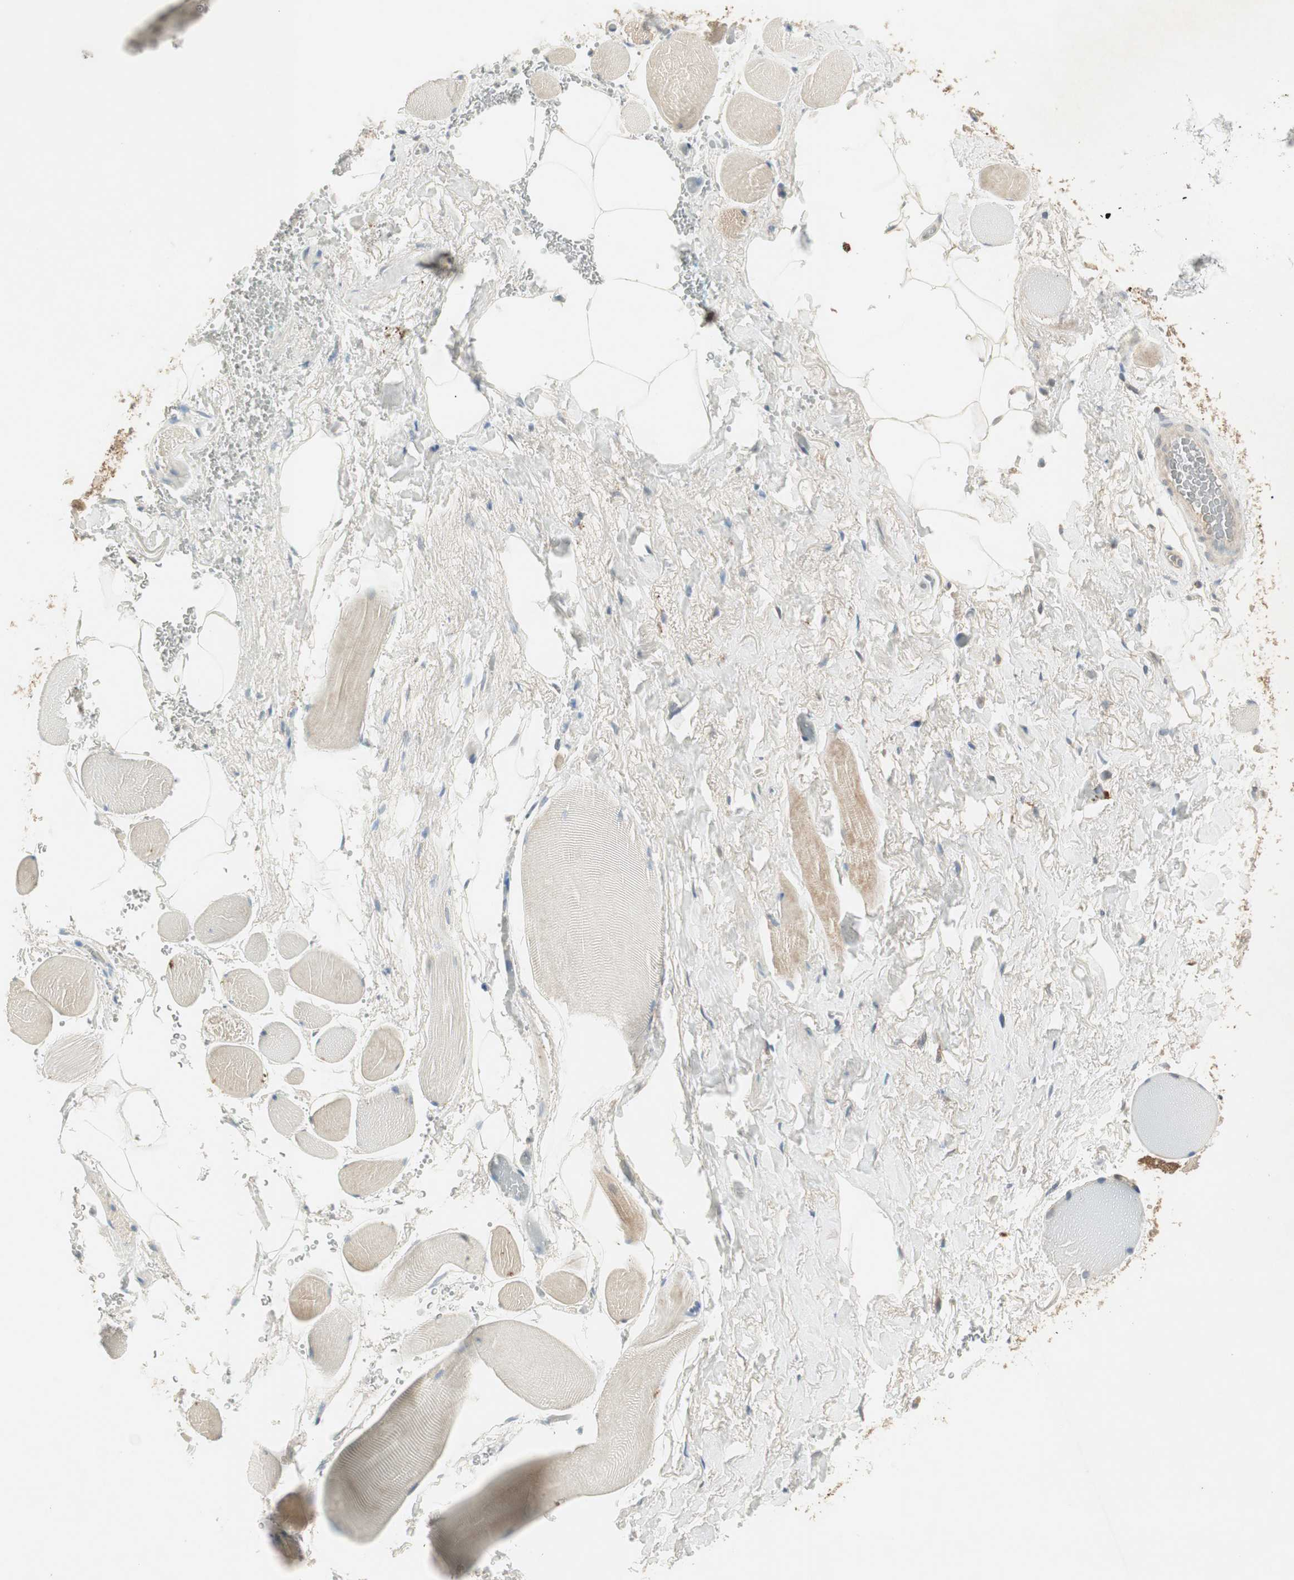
{"staining": {"intensity": "weak", "quantity": "<25%", "location": "cytoplasmic/membranous"}, "tissue": "adipose tissue", "cell_type": "Adipocytes", "image_type": "normal", "snomed": [{"axis": "morphology", "description": "Normal tissue, NOS"}, {"axis": "topography", "description": "Soft tissue"}, {"axis": "topography", "description": "Peripheral nerve tissue"}], "caption": "A photomicrograph of human adipose tissue is negative for staining in adipocytes. Nuclei are stained in blue.", "gene": "USP2", "patient": {"sex": "female", "age": 71}}